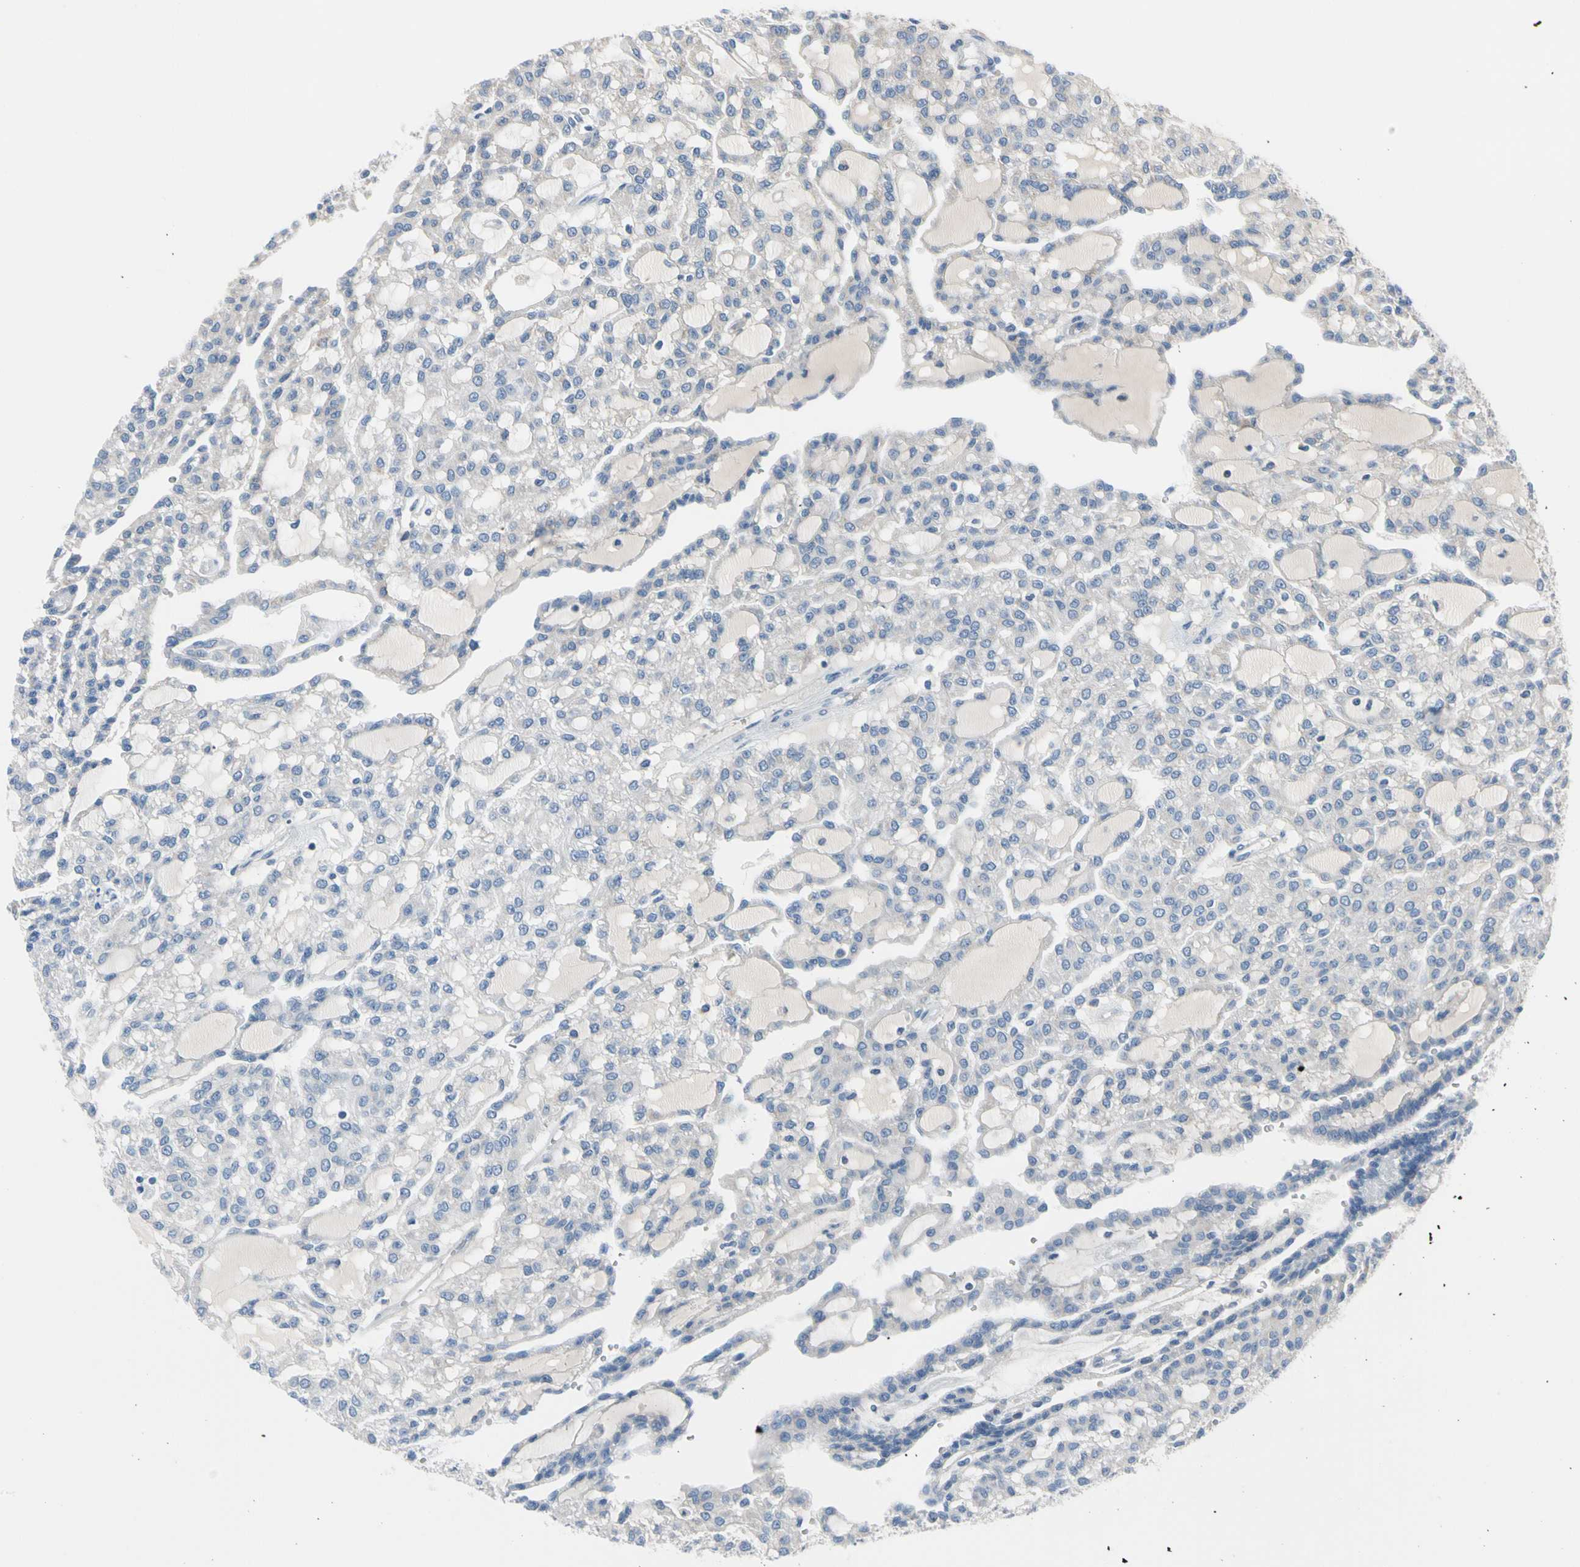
{"staining": {"intensity": "negative", "quantity": "none", "location": "none"}, "tissue": "renal cancer", "cell_type": "Tumor cells", "image_type": "cancer", "snomed": [{"axis": "morphology", "description": "Adenocarcinoma, NOS"}, {"axis": "topography", "description": "Kidney"}], "caption": "An immunohistochemistry (IHC) image of adenocarcinoma (renal) is shown. There is no staining in tumor cells of adenocarcinoma (renal).", "gene": "MARK1", "patient": {"sex": "male", "age": 63}}